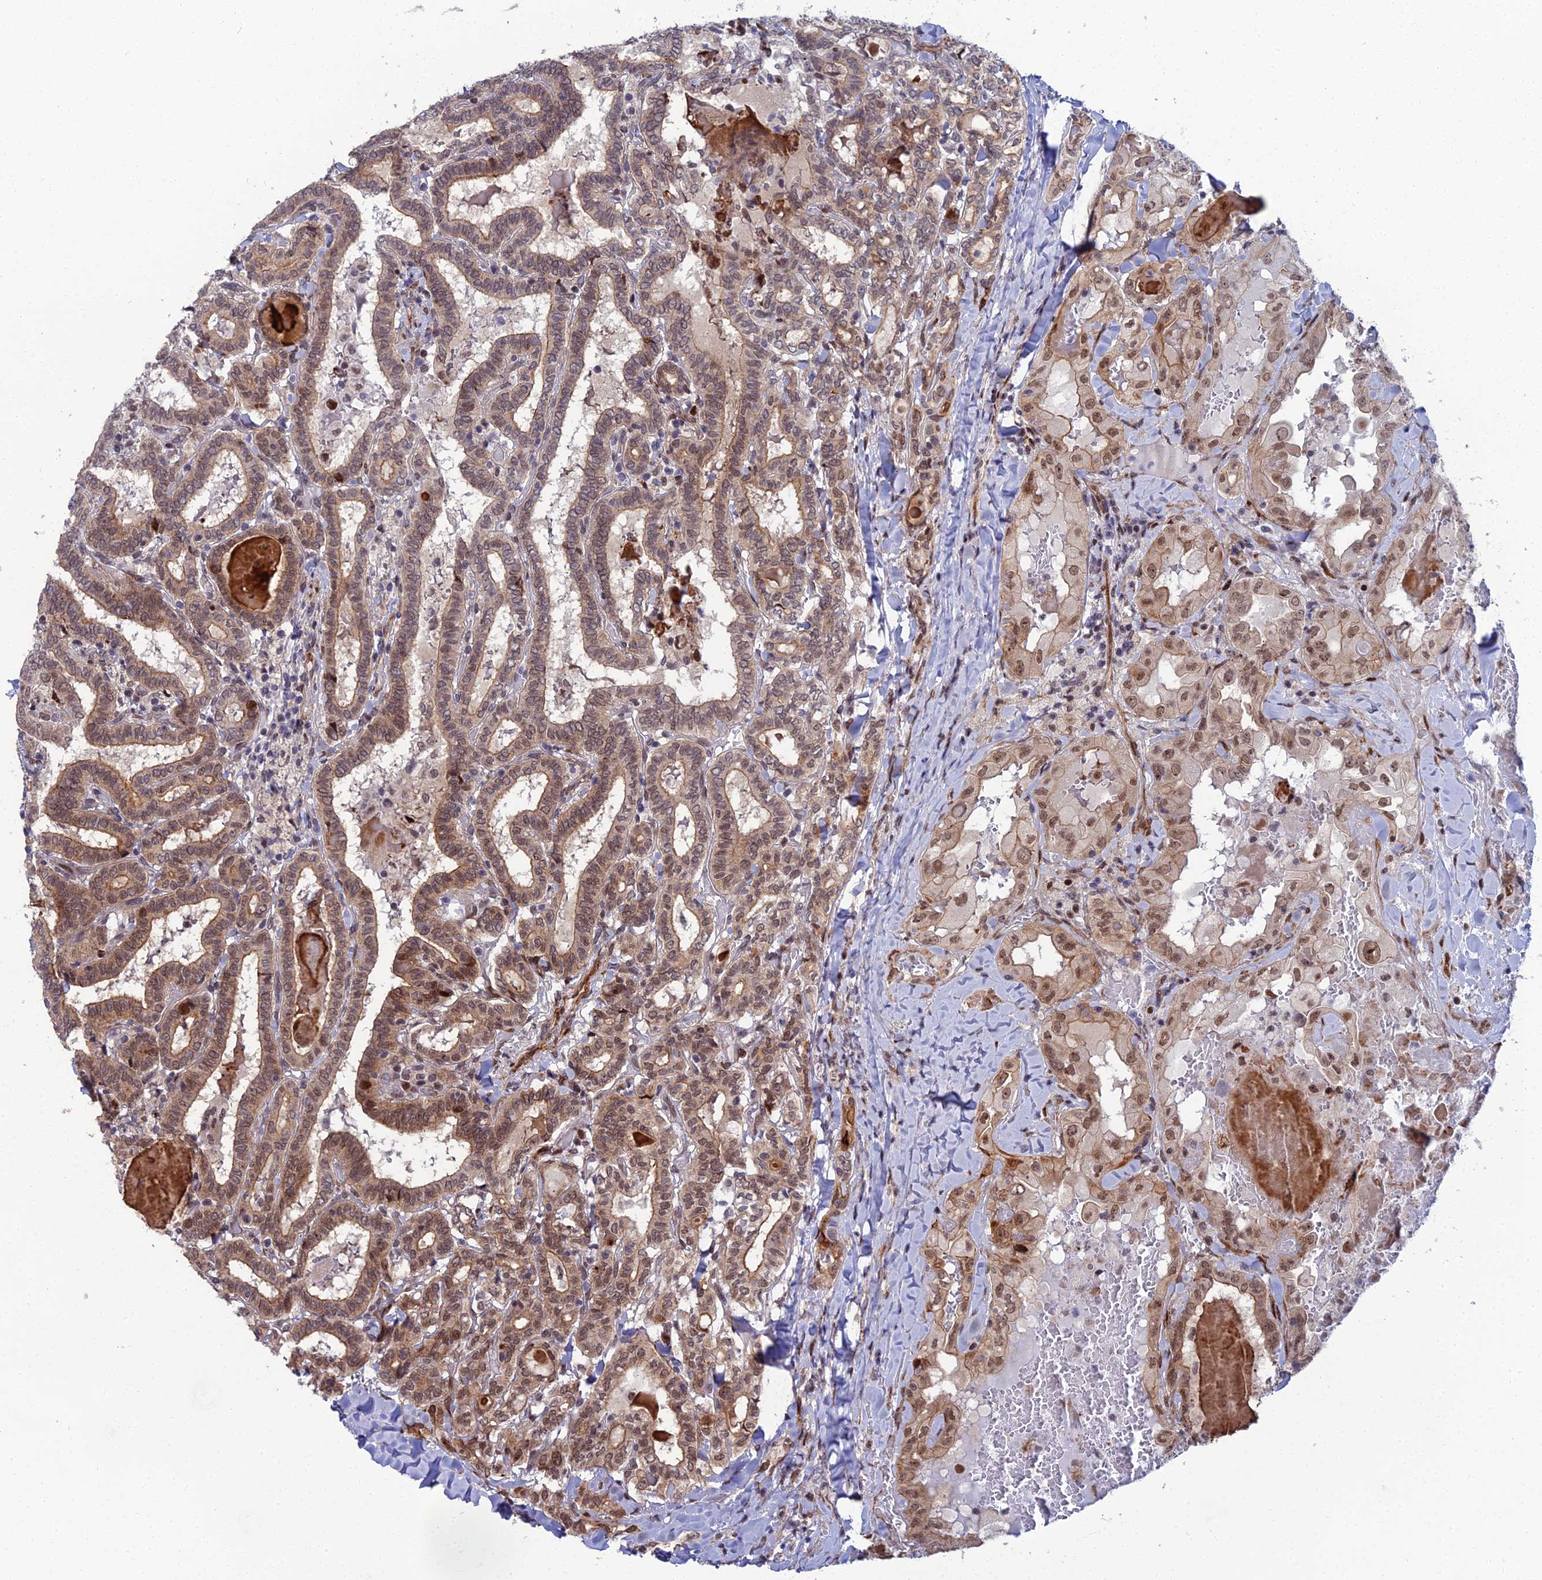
{"staining": {"intensity": "weak", "quantity": ">75%", "location": "cytoplasmic/membranous,nuclear"}, "tissue": "thyroid cancer", "cell_type": "Tumor cells", "image_type": "cancer", "snomed": [{"axis": "morphology", "description": "Papillary adenocarcinoma, NOS"}, {"axis": "topography", "description": "Thyroid gland"}], "caption": "Immunohistochemical staining of papillary adenocarcinoma (thyroid) shows weak cytoplasmic/membranous and nuclear protein expression in about >75% of tumor cells.", "gene": "ZNF668", "patient": {"sex": "female", "age": 72}}